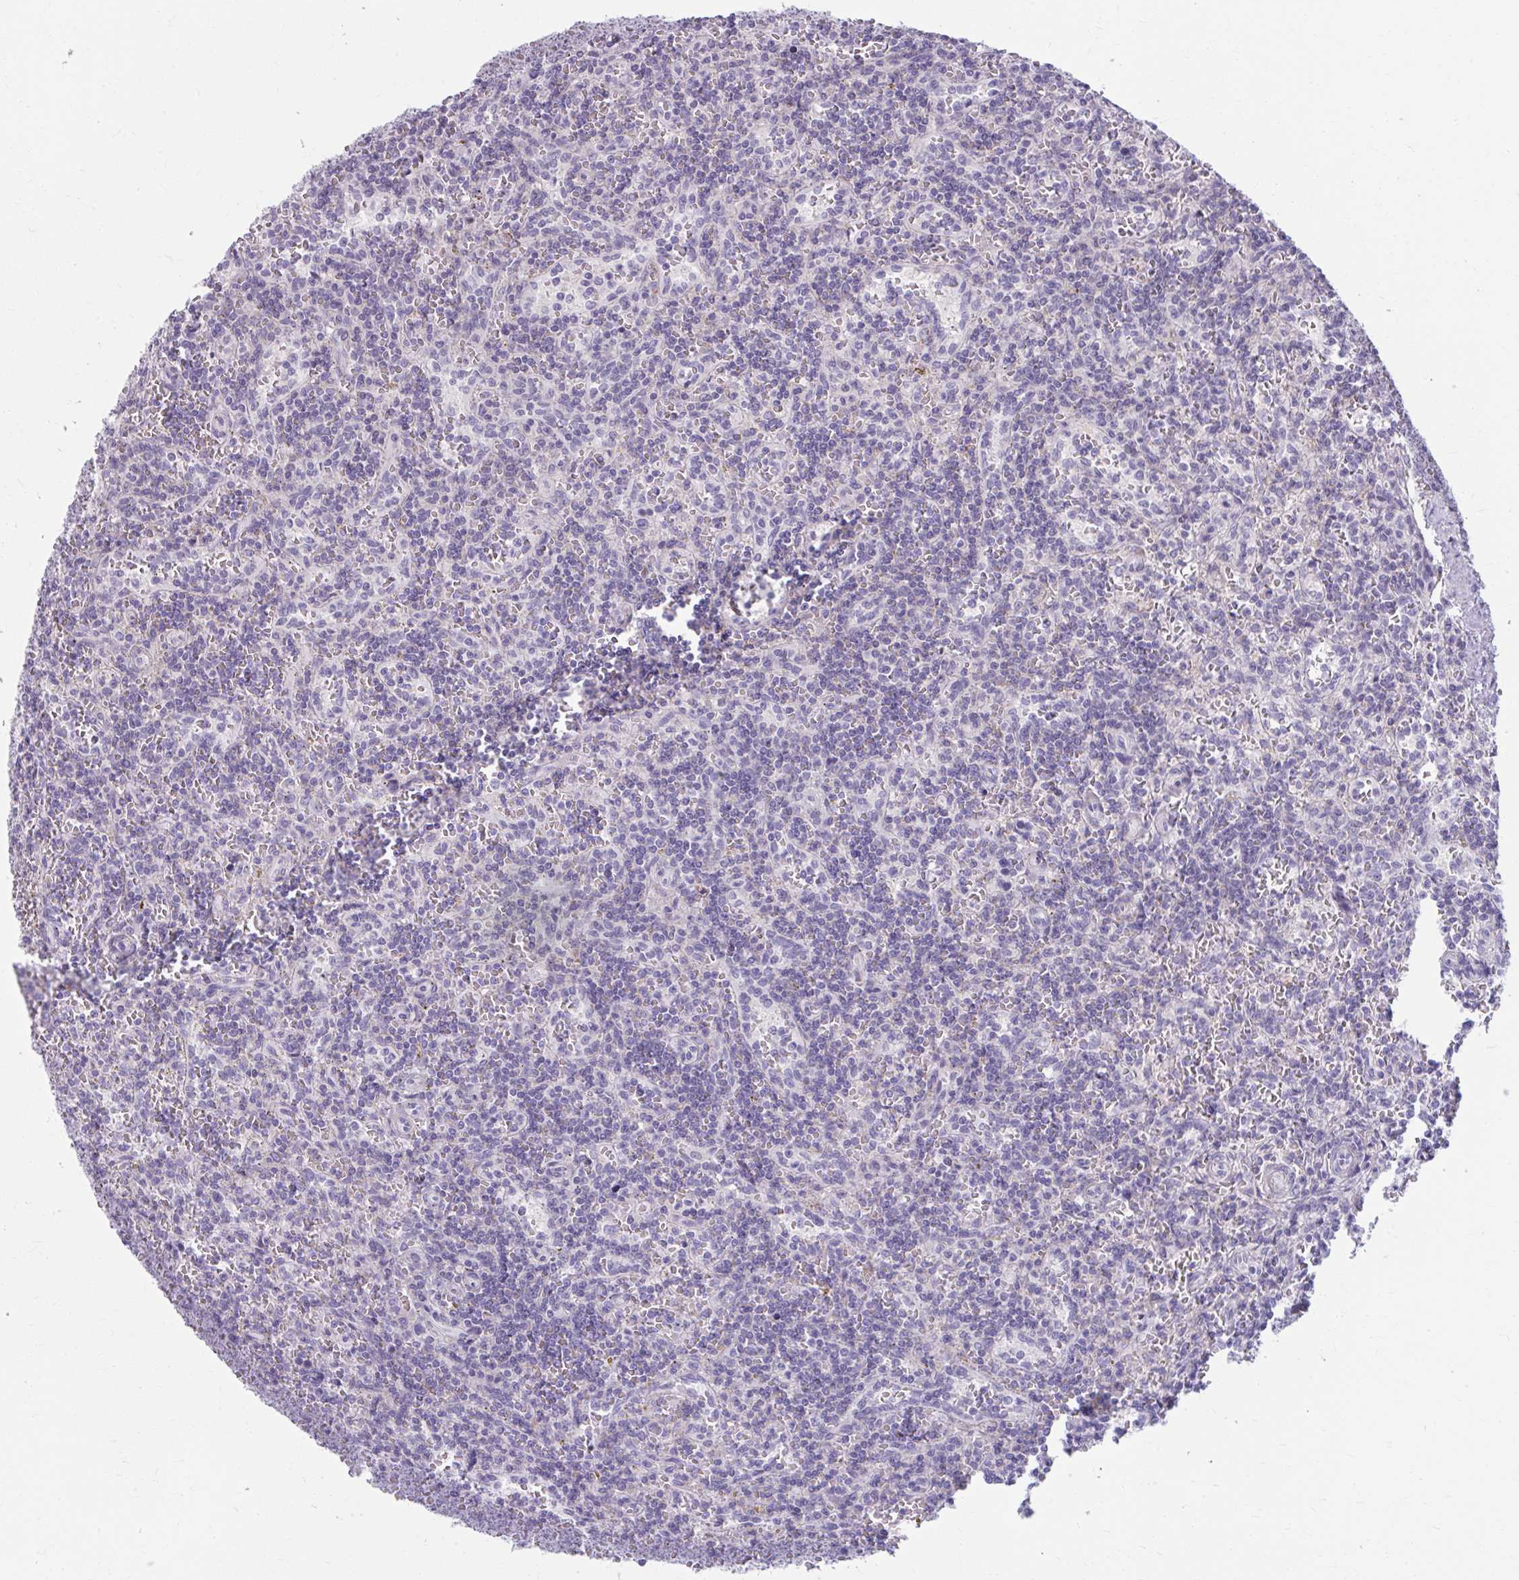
{"staining": {"intensity": "negative", "quantity": "none", "location": "none"}, "tissue": "lymphoma", "cell_type": "Tumor cells", "image_type": "cancer", "snomed": [{"axis": "morphology", "description": "Malignant lymphoma, non-Hodgkin's type, Low grade"}, {"axis": "topography", "description": "Spleen"}], "caption": "High magnification brightfield microscopy of lymphoma stained with DAB (3,3'-diaminobenzidine) (brown) and counterstained with hematoxylin (blue): tumor cells show no significant staining. (DAB (3,3'-diaminobenzidine) immunohistochemistry visualized using brightfield microscopy, high magnification).", "gene": "MSMO1", "patient": {"sex": "male", "age": 73}}